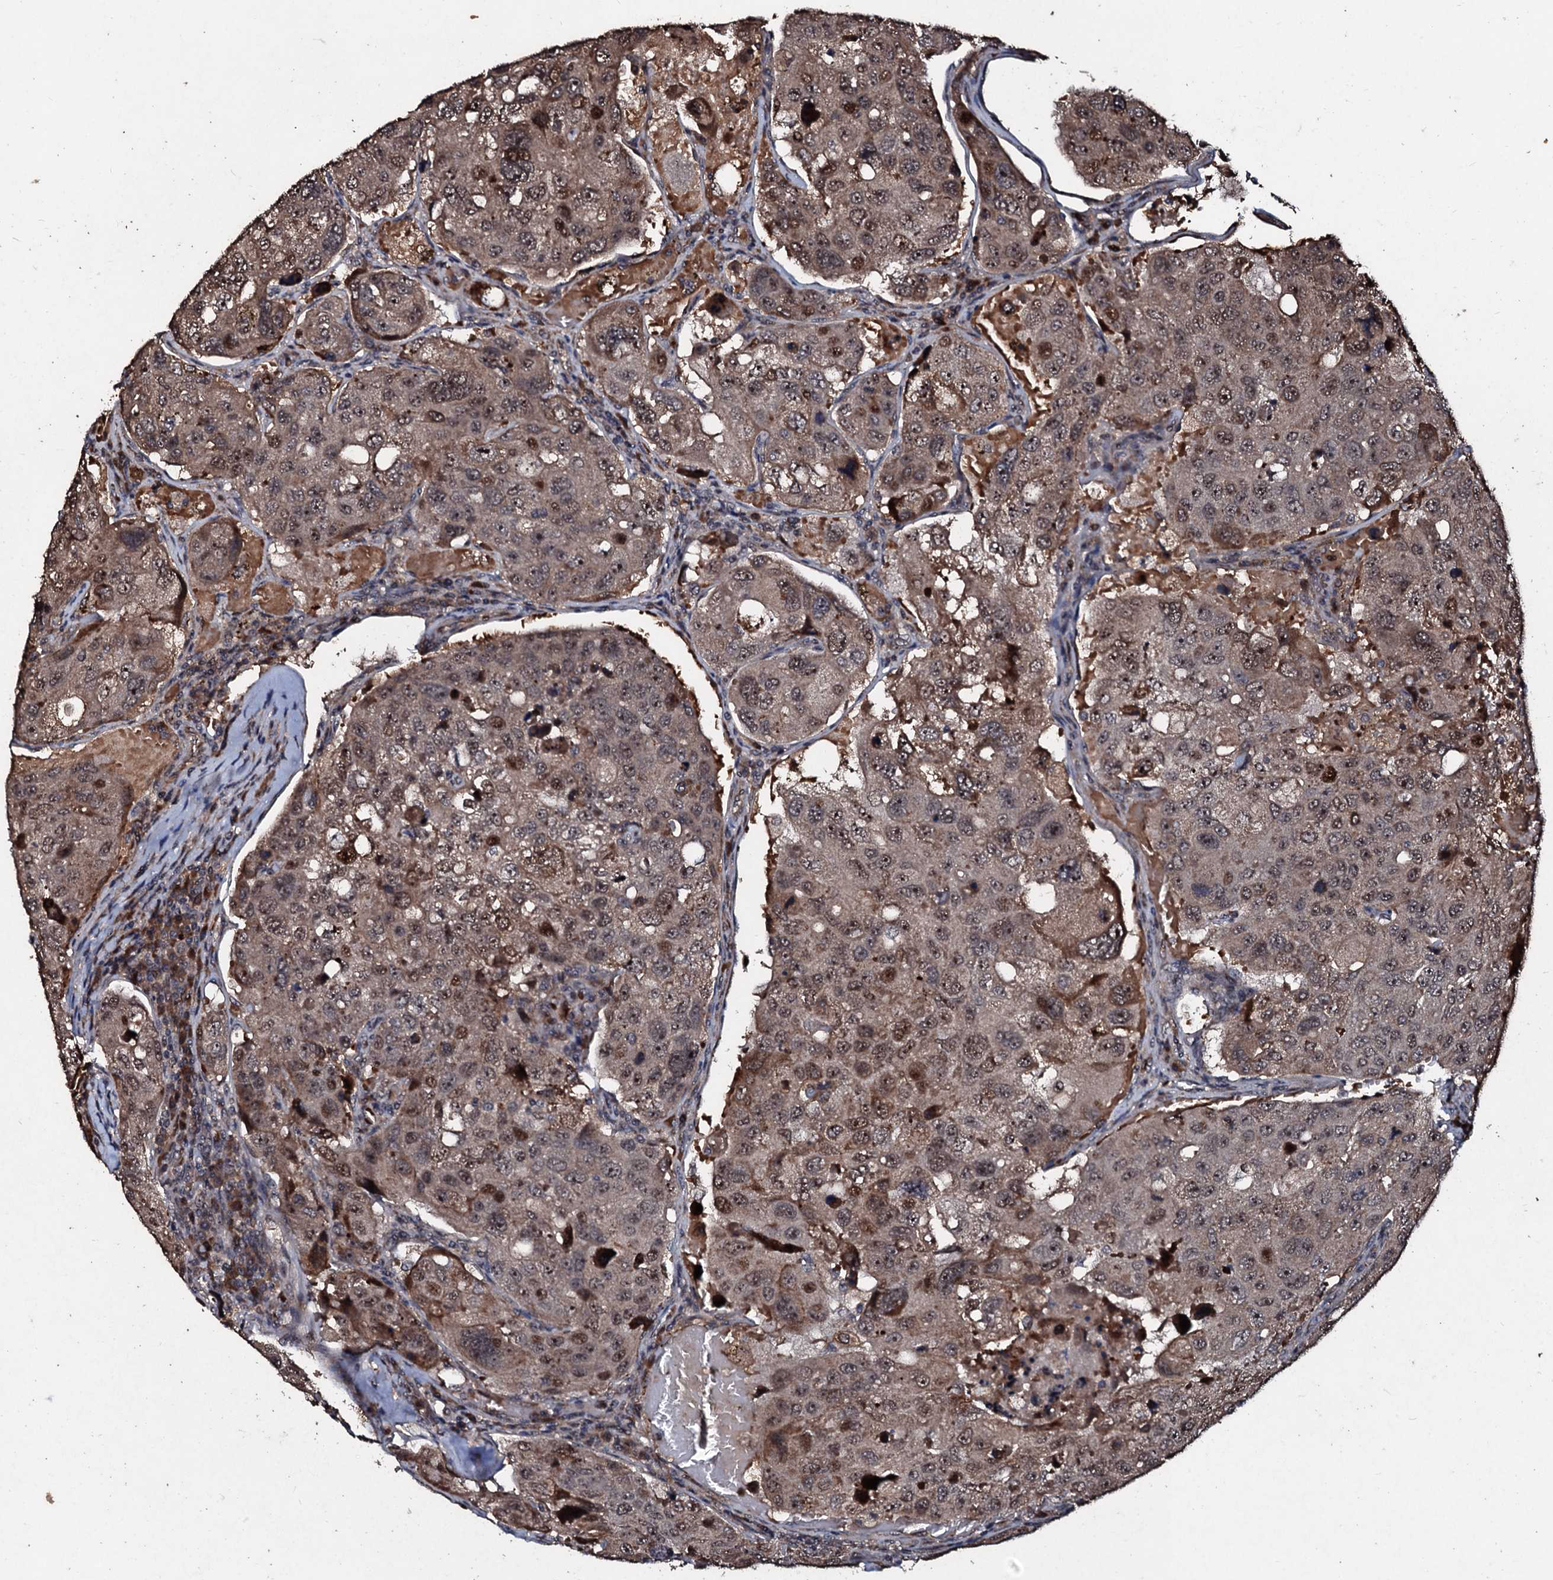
{"staining": {"intensity": "moderate", "quantity": ">75%", "location": "cytoplasmic/membranous,nuclear"}, "tissue": "urothelial cancer", "cell_type": "Tumor cells", "image_type": "cancer", "snomed": [{"axis": "morphology", "description": "Urothelial carcinoma, High grade"}, {"axis": "topography", "description": "Lymph node"}, {"axis": "topography", "description": "Urinary bladder"}], "caption": "Immunohistochemical staining of high-grade urothelial carcinoma displays medium levels of moderate cytoplasmic/membranous and nuclear protein positivity in about >75% of tumor cells. The protein of interest is stained brown, and the nuclei are stained in blue (DAB (3,3'-diaminobenzidine) IHC with brightfield microscopy, high magnification).", "gene": "SUPT7L", "patient": {"sex": "male", "age": 51}}